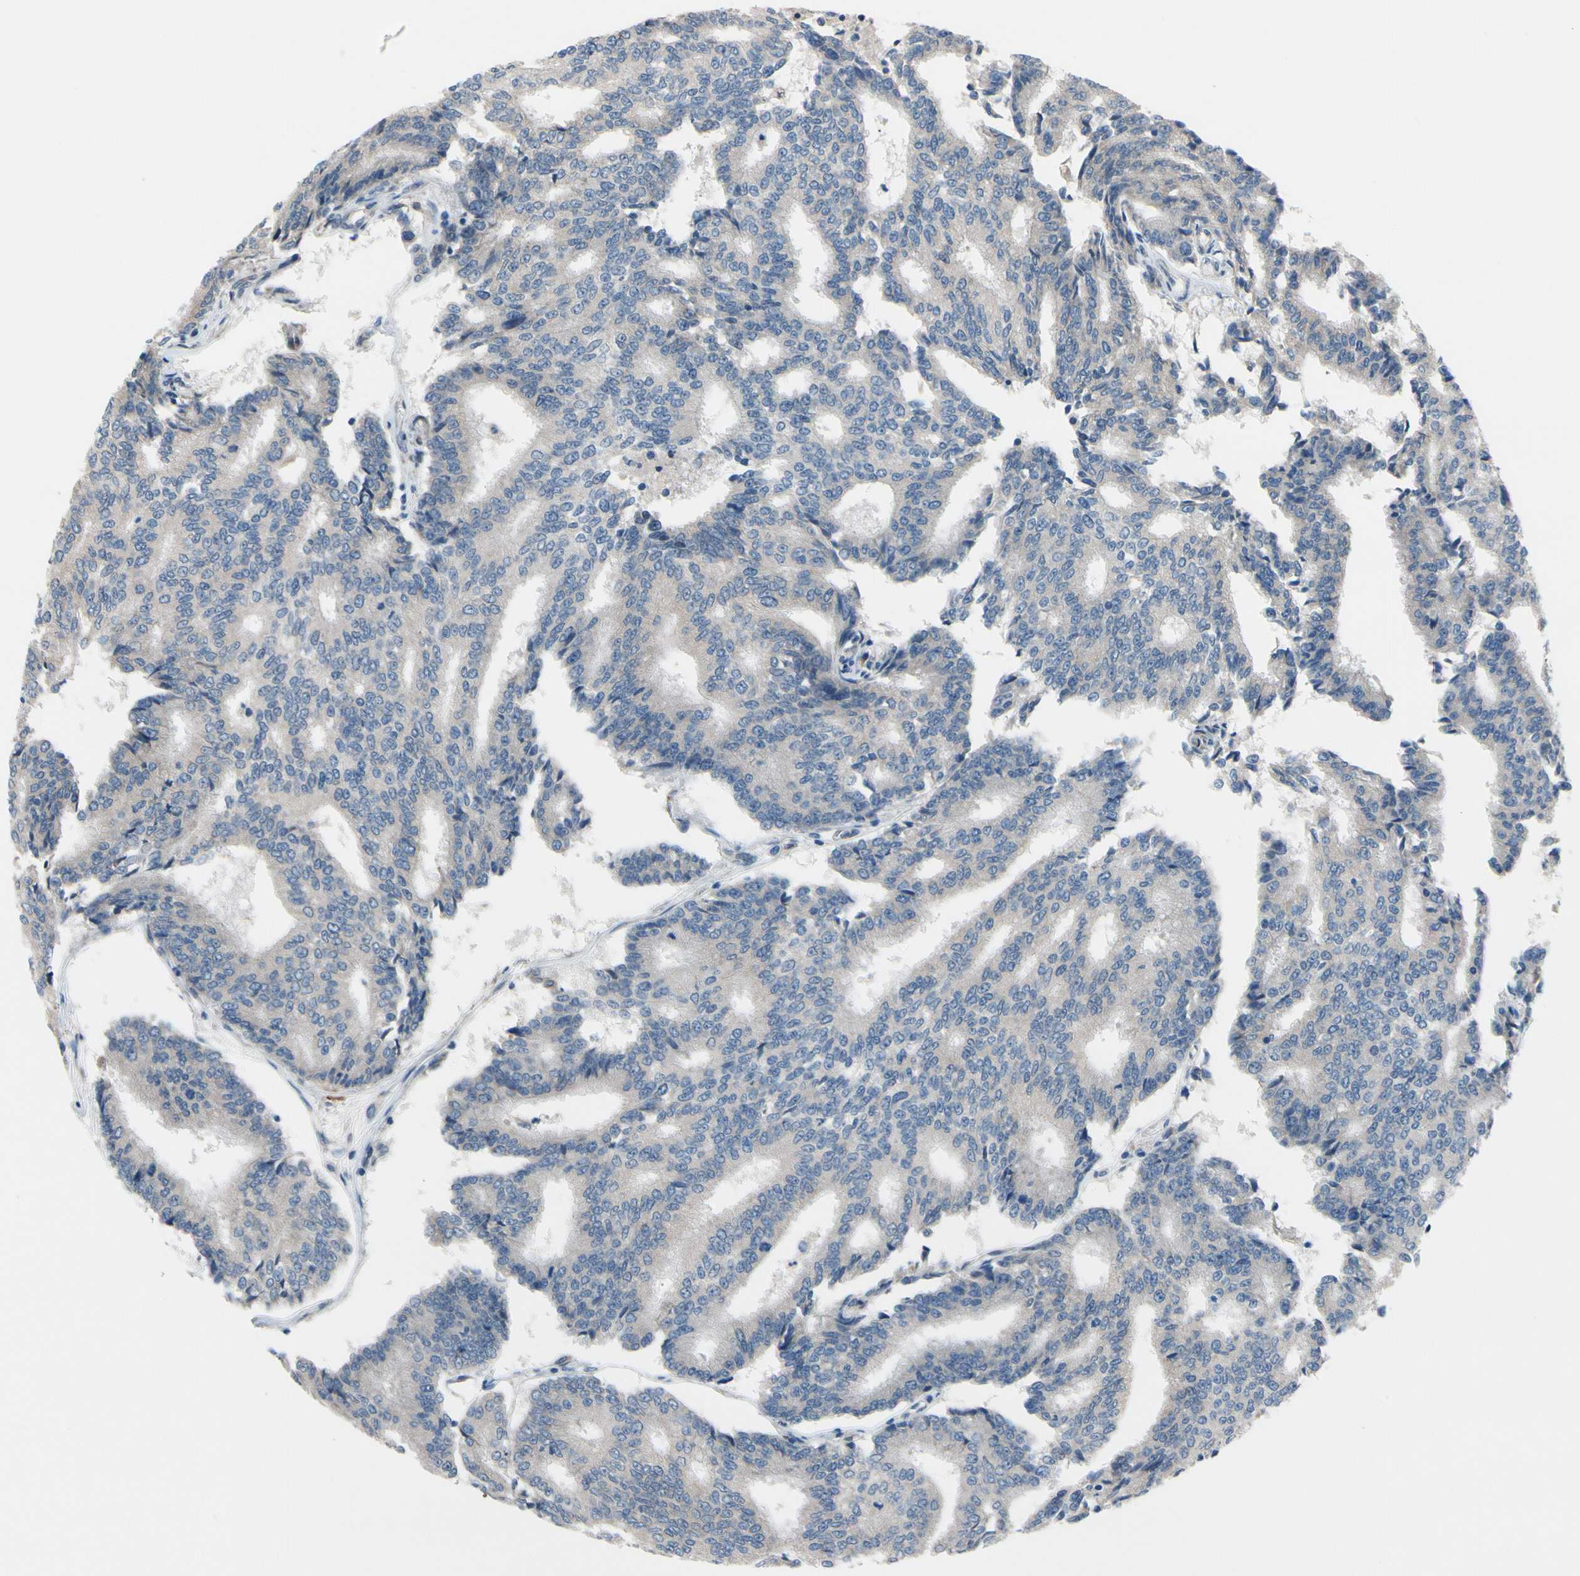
{"staining": {"intensity": "negative", "quantity": "none", "location": "none"}, "tissue": "prostate cancer", "cell_type": "Tumor cells", "image_type": "cancer", "snomed": [{"axis": "morphology", "description": "Adenocarcinoma, High grade"}, {"axis": "topography", "description": "Prostate"}], "caption": "Image shows no protein positivity in tumor cells of adenocarcinoma (high-grade) (prostate) tissue. (DAB (3,3'-diaminobenzidine) IHC visualized using brightfield microscopy, high magnification).", "gene": "PRXL2A", "patient": {"sex": "male", "age": 55}}